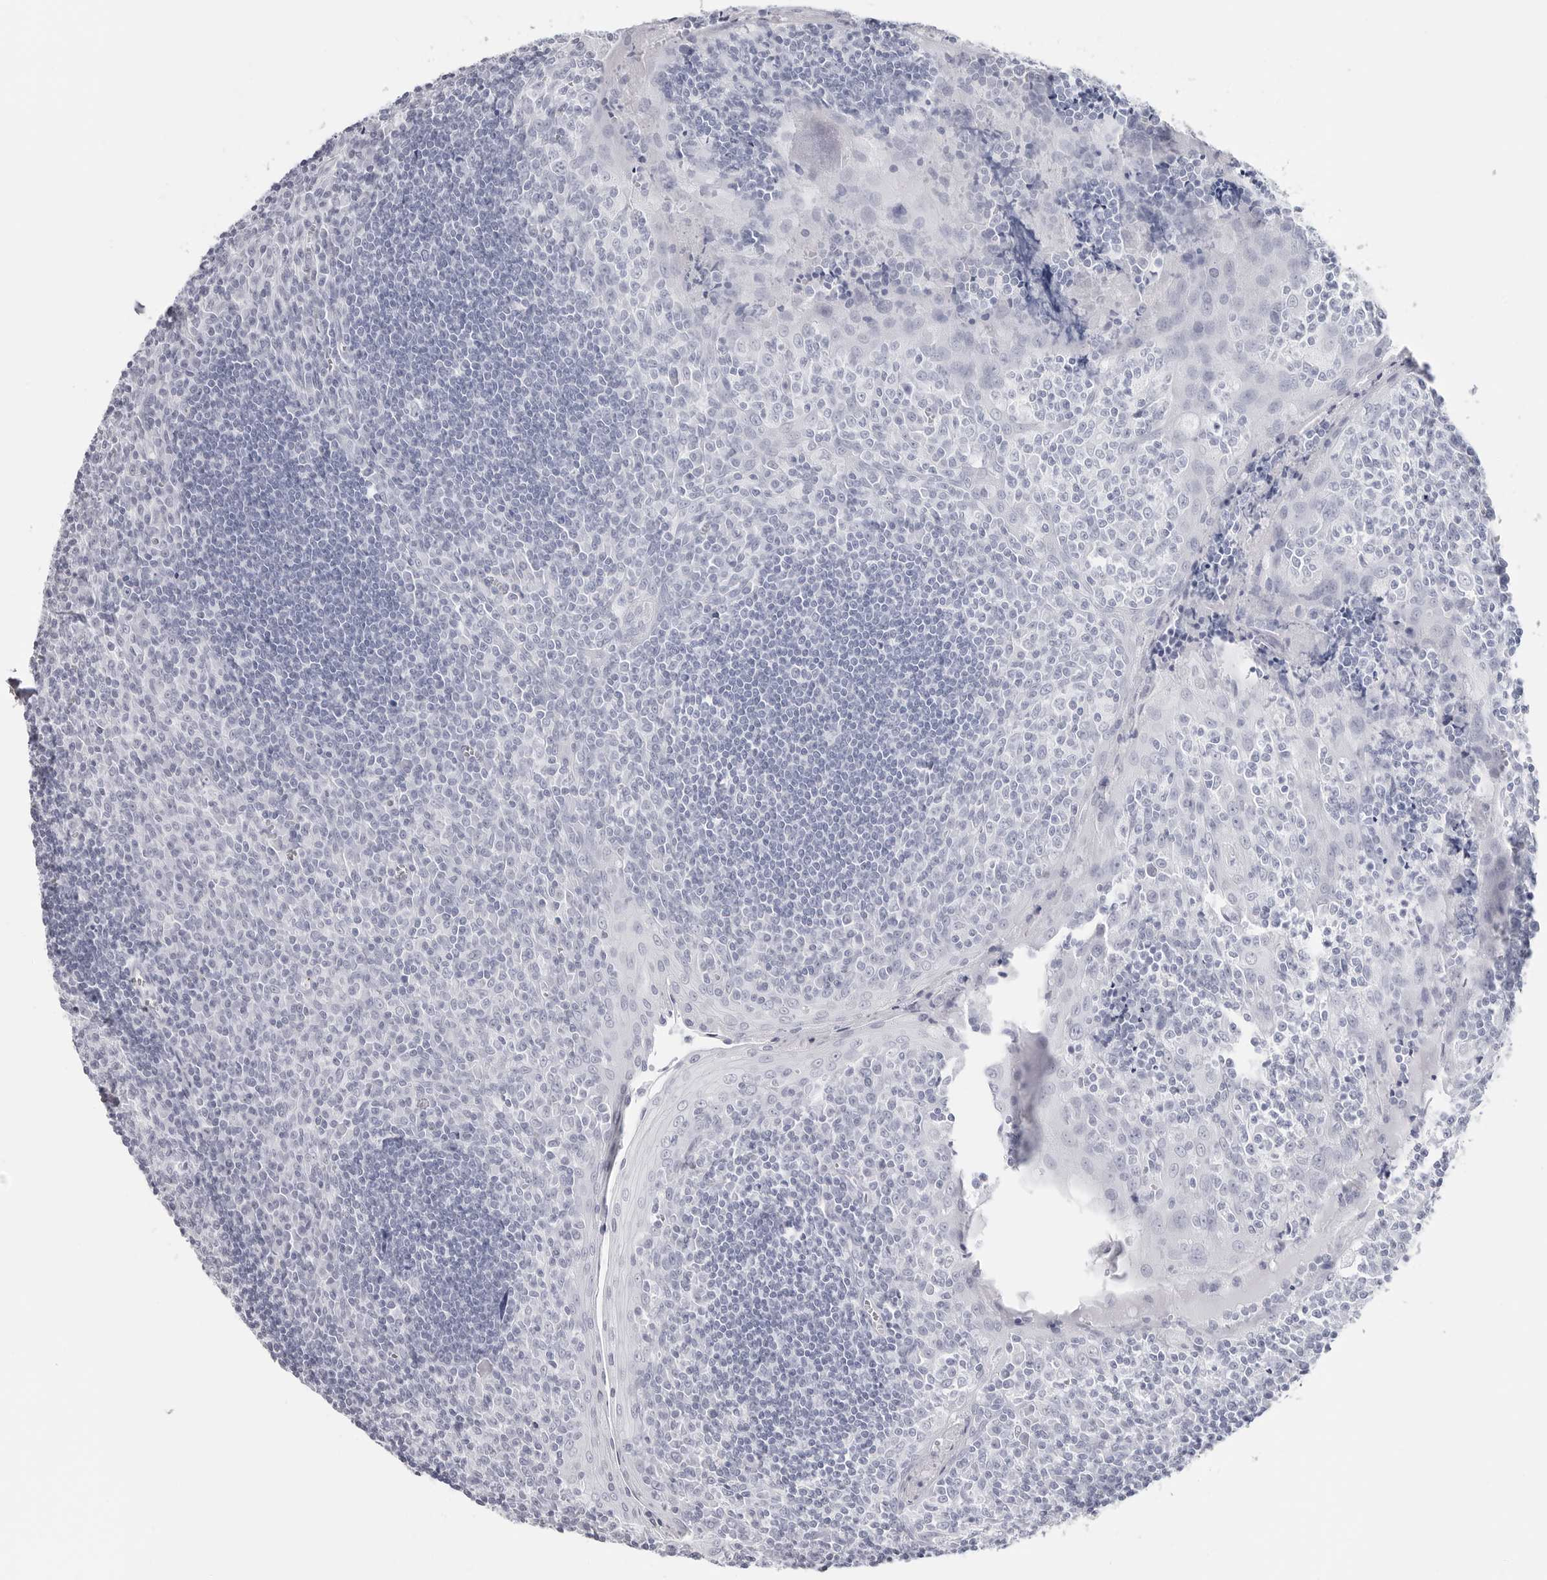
{"staining": {"intensity": "negative", "quantity": "none", "location": "none"}, "tissue": "tonsil", "cell_type": "Germinal center cells", "image_type": "normal", "snomed": [{"axis": "morphology", "description": "Normal tissue, NOS"}, {"axis": "topography", "description": "Tonsil"}], "caption": "Tonsil was stained to show a protein in brown. There is no significant expression in germinal center cells.", "gene": "CST2", "patient": {"sex": "male", "age": 27}}